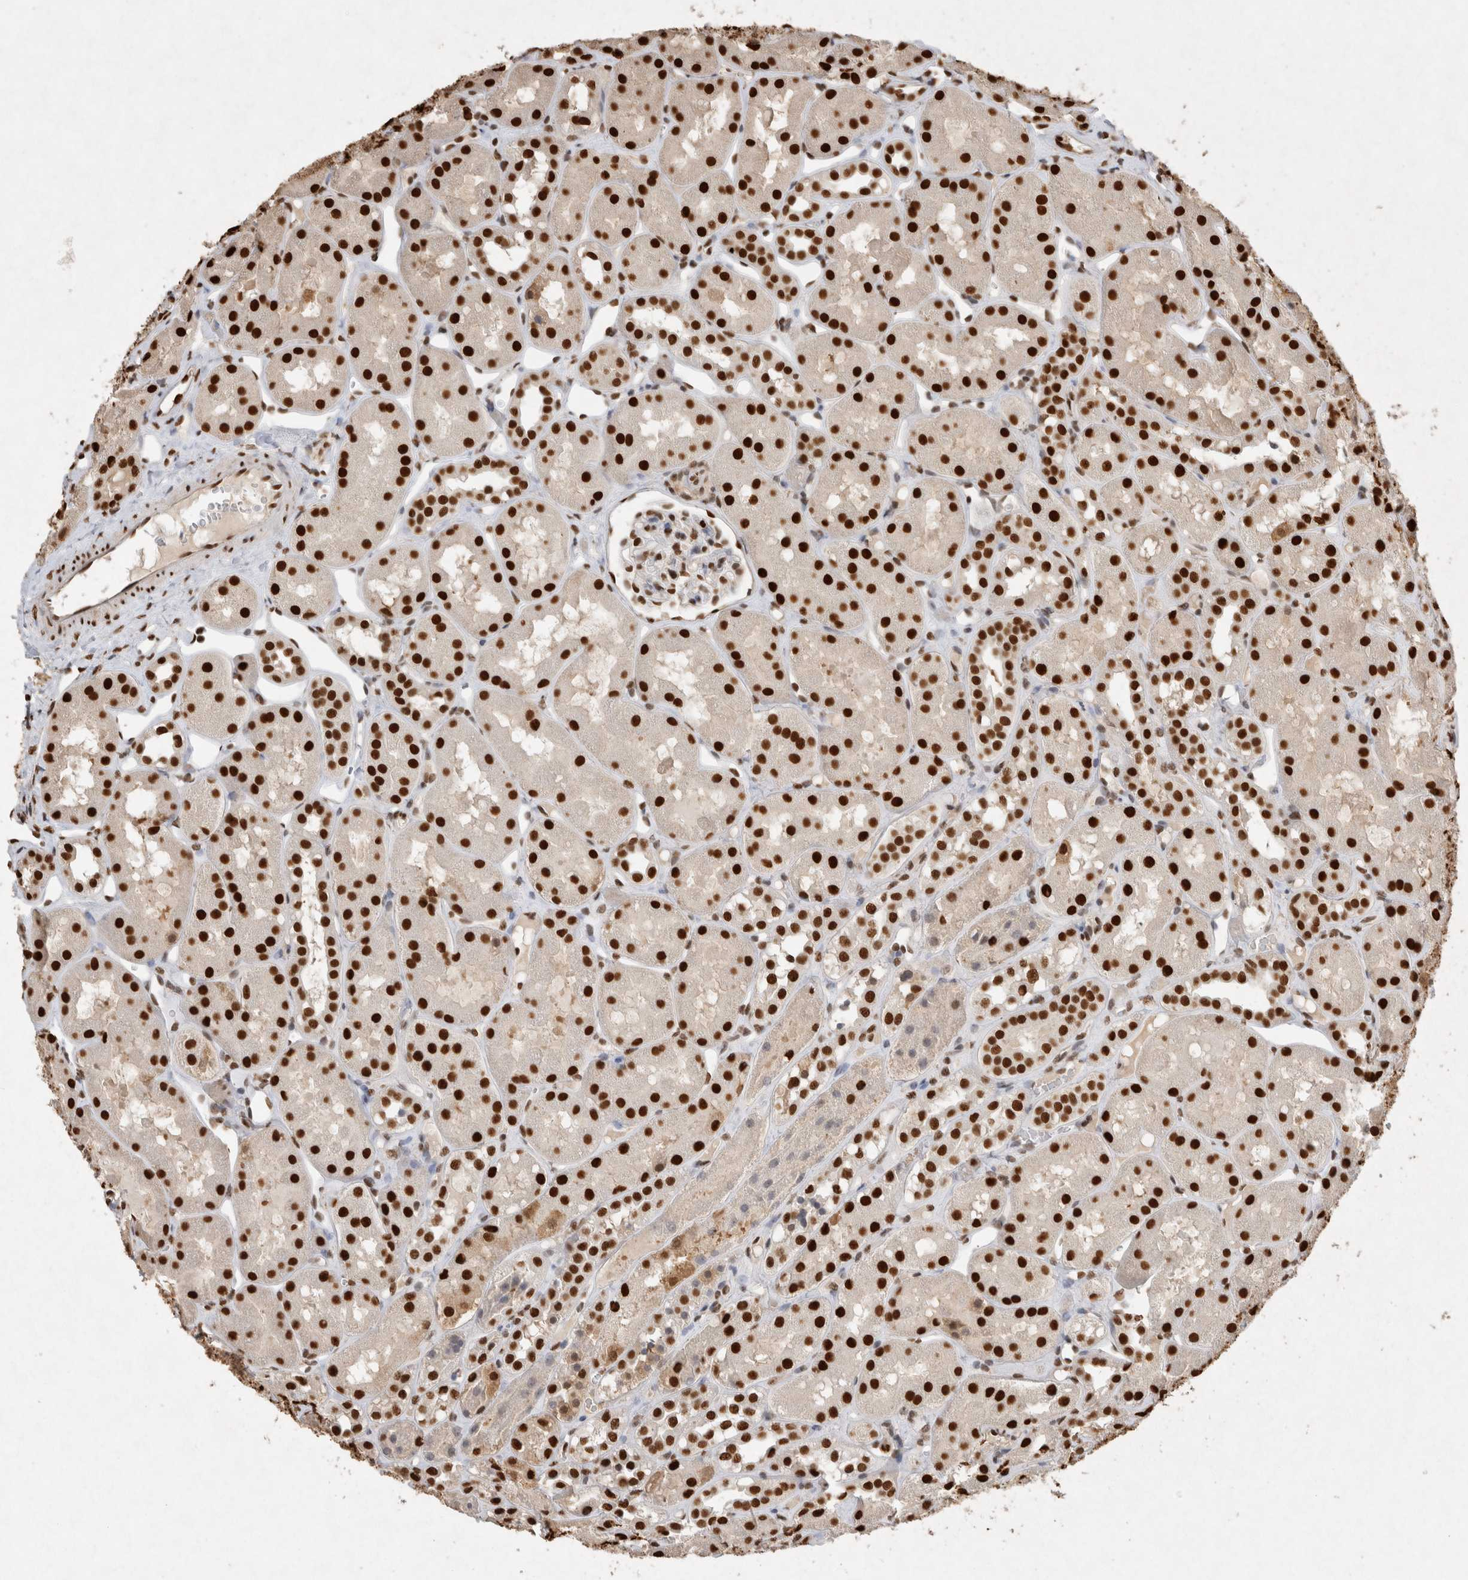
{"staining": {"intensity": "moderate", "quantity": "25%-75%", "location": "nuclear"}, "tissue": "kidney", "cell_type": "Cells in glomeruli", "image_type": "normal", "snomed": [{"axis": "morphology", "description": "Normal tissue, NOS"}, {"axis": "topography", "description": "Kidney"}], "caption": "Human kidney stained with a brown dye exhibits moderate nuclear positive positivity in about 25%-75% of cells in glomeruli.", "gene": "HDGF", "patient": {"sex": "male", "age": 16}}